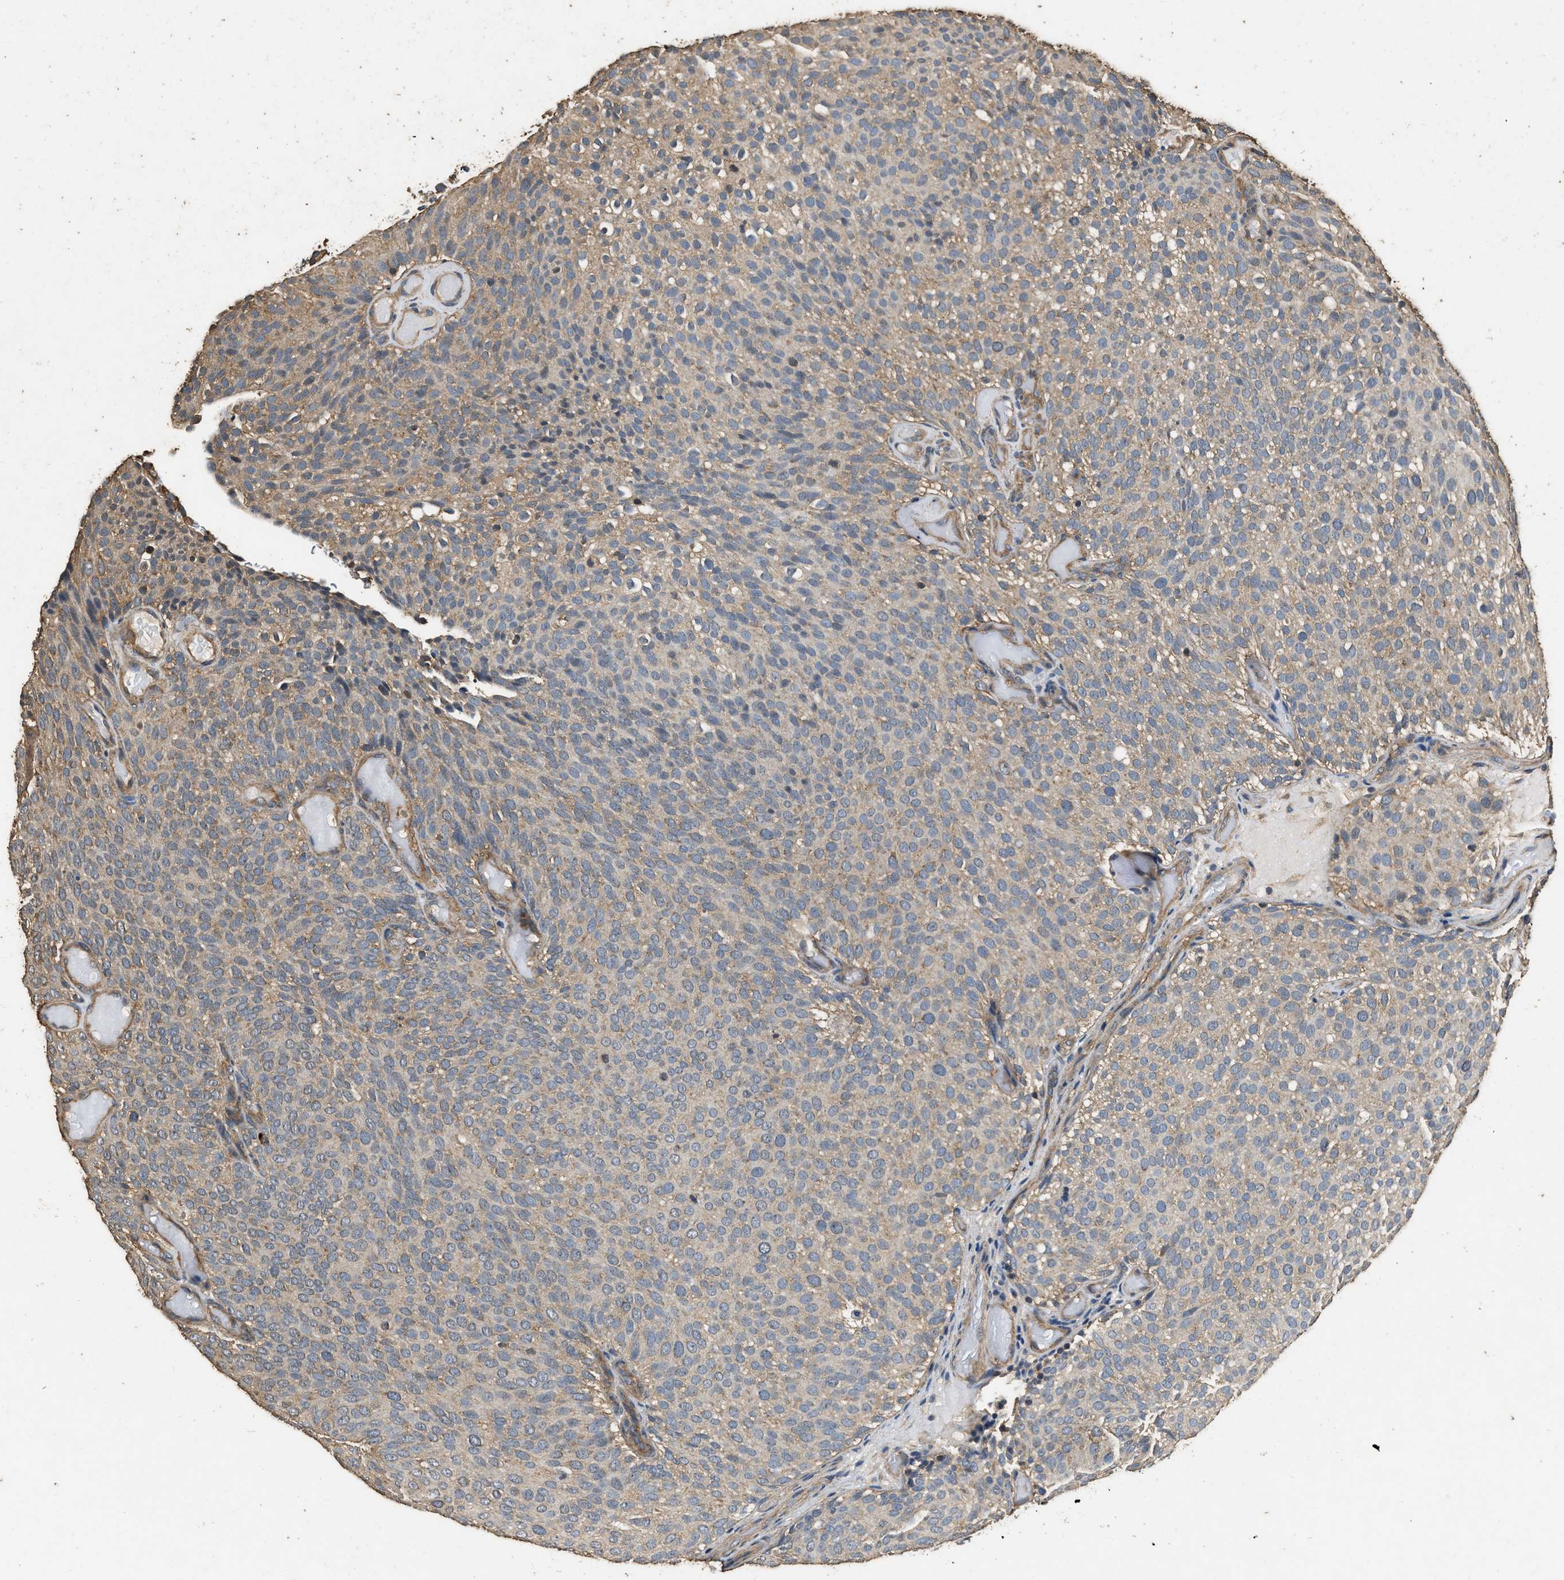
{"staining": {"intensity": "weak", "quantity": "<25%", "location": "cytoplasmic/membranous"}, "tissue": "urothelial cancer", "cell_type": "Tumor cells", "image_type": "cancer", "snomed": [{"axis": "morphology", "description": "Urothelial carcinoma, Low grade"}, {"axis": "topography", "description": "Urinary bladder"}], "caption": "This micrograph is of urothelial cancer stained with immunohistochemistry to label a protein in brown with the nuclei are counter-stained blue. There is no positivity in tumor cells. Nuclei are stained in blue.", "gene": "MIB1", "patient": {"sex": "male", "age": 78}}